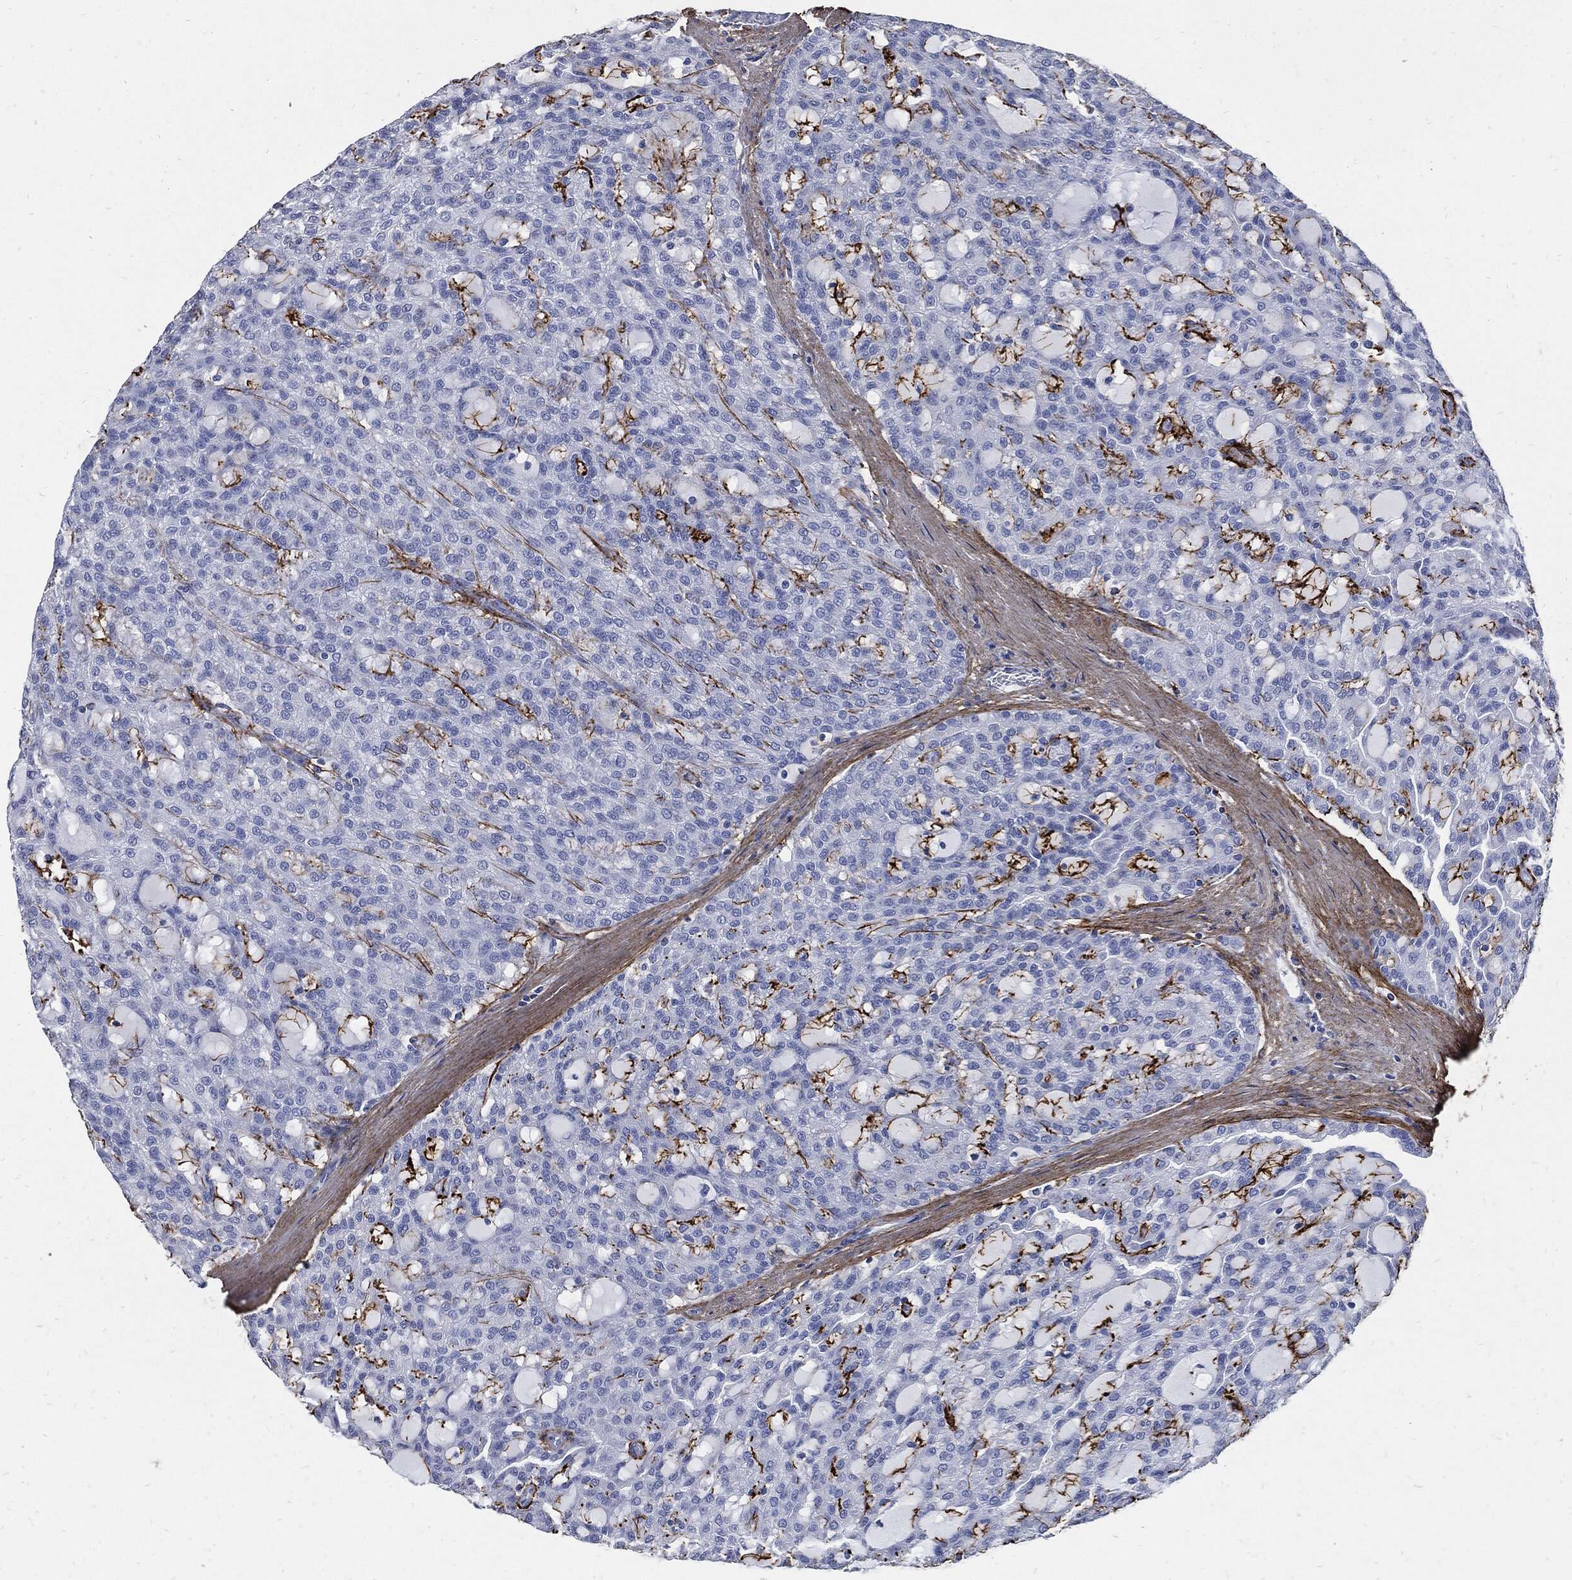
{"staining": {"intensity": "negative", "quantity": "none", "location": "none"}, "tissue": "renal cancer", "cell_type": "Tumor cells", "image_type": "cancer", "snomed": [{"axis": "morphology", "description": "Adenocarcinoma, NOS"}, {"axis": "topography", "description": "Kidney"}], "caption": "Photomicrograph shows no significant protein positivity in tumor cells of adenocarcinoma (renal).", "gene": "FBN1", "patient": {"sex": "male", "age": 63}}